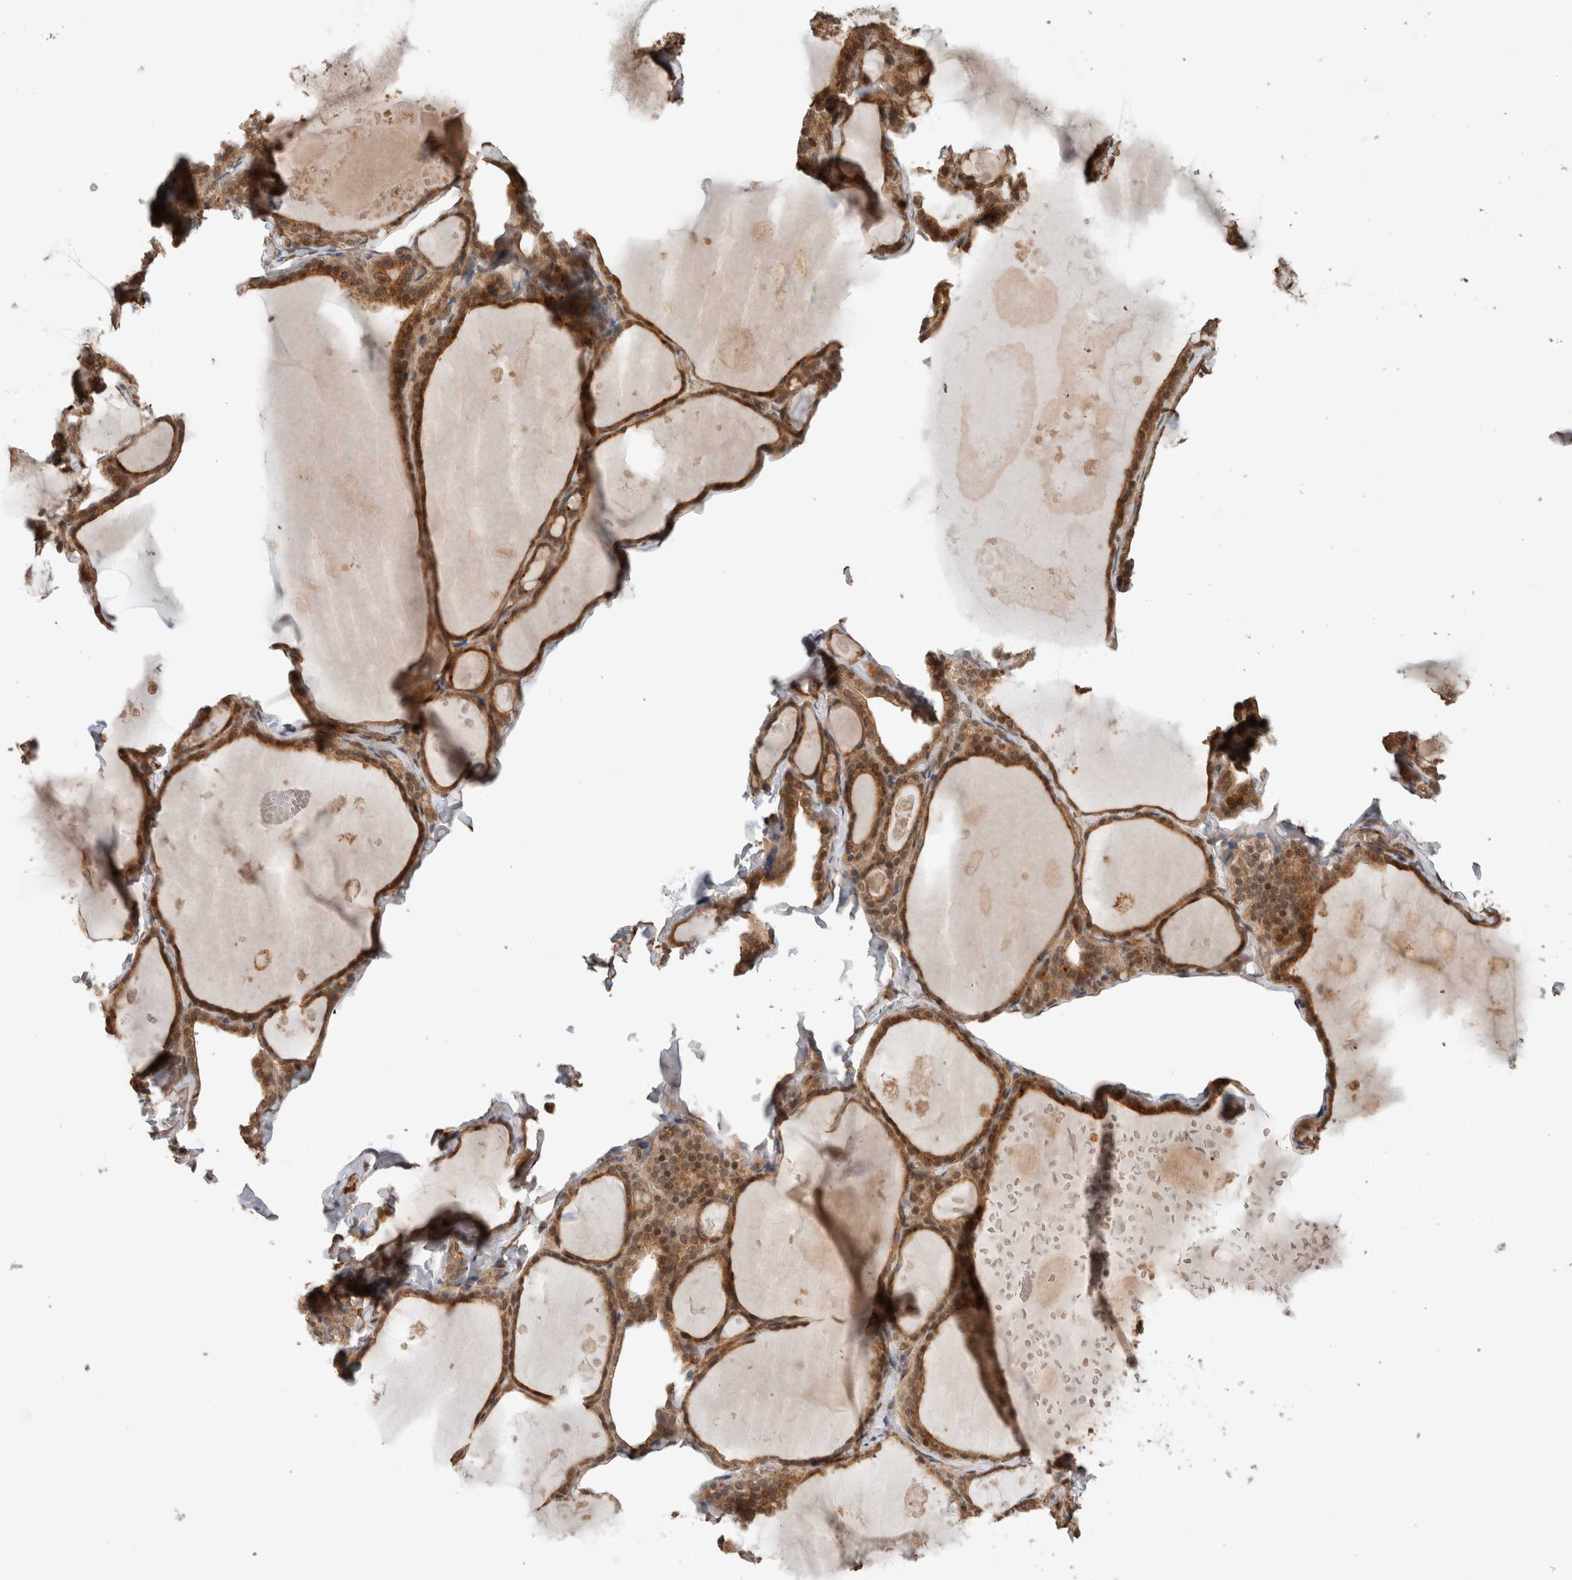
{"staining": {"intensity": "moderate", "quantity": ">75%", "location": "cytoplasmic/membranous"}, "tissue": "thyroid gland", "cell_type": "Glandular cells", "image_type": "normal", "snomed": [{"axis": "morphology", "description": "Normal tissue, NOS"}, {"axis": "topography", "description": "Thyroid gland"}], "caption": "Protein expression analysis of benign human thyroid gland reveals moderate cytoplasmic/membranous positivity in approximately >75% of glandular cells. (Stains: DAB (3,3'-diaminobenzidine) in brown, nuclei in blue, Microscopy: brightfield microscopy at high magnification).", "gene": "OTUD6B", "patient": {"sex": "male", "age": 56}}